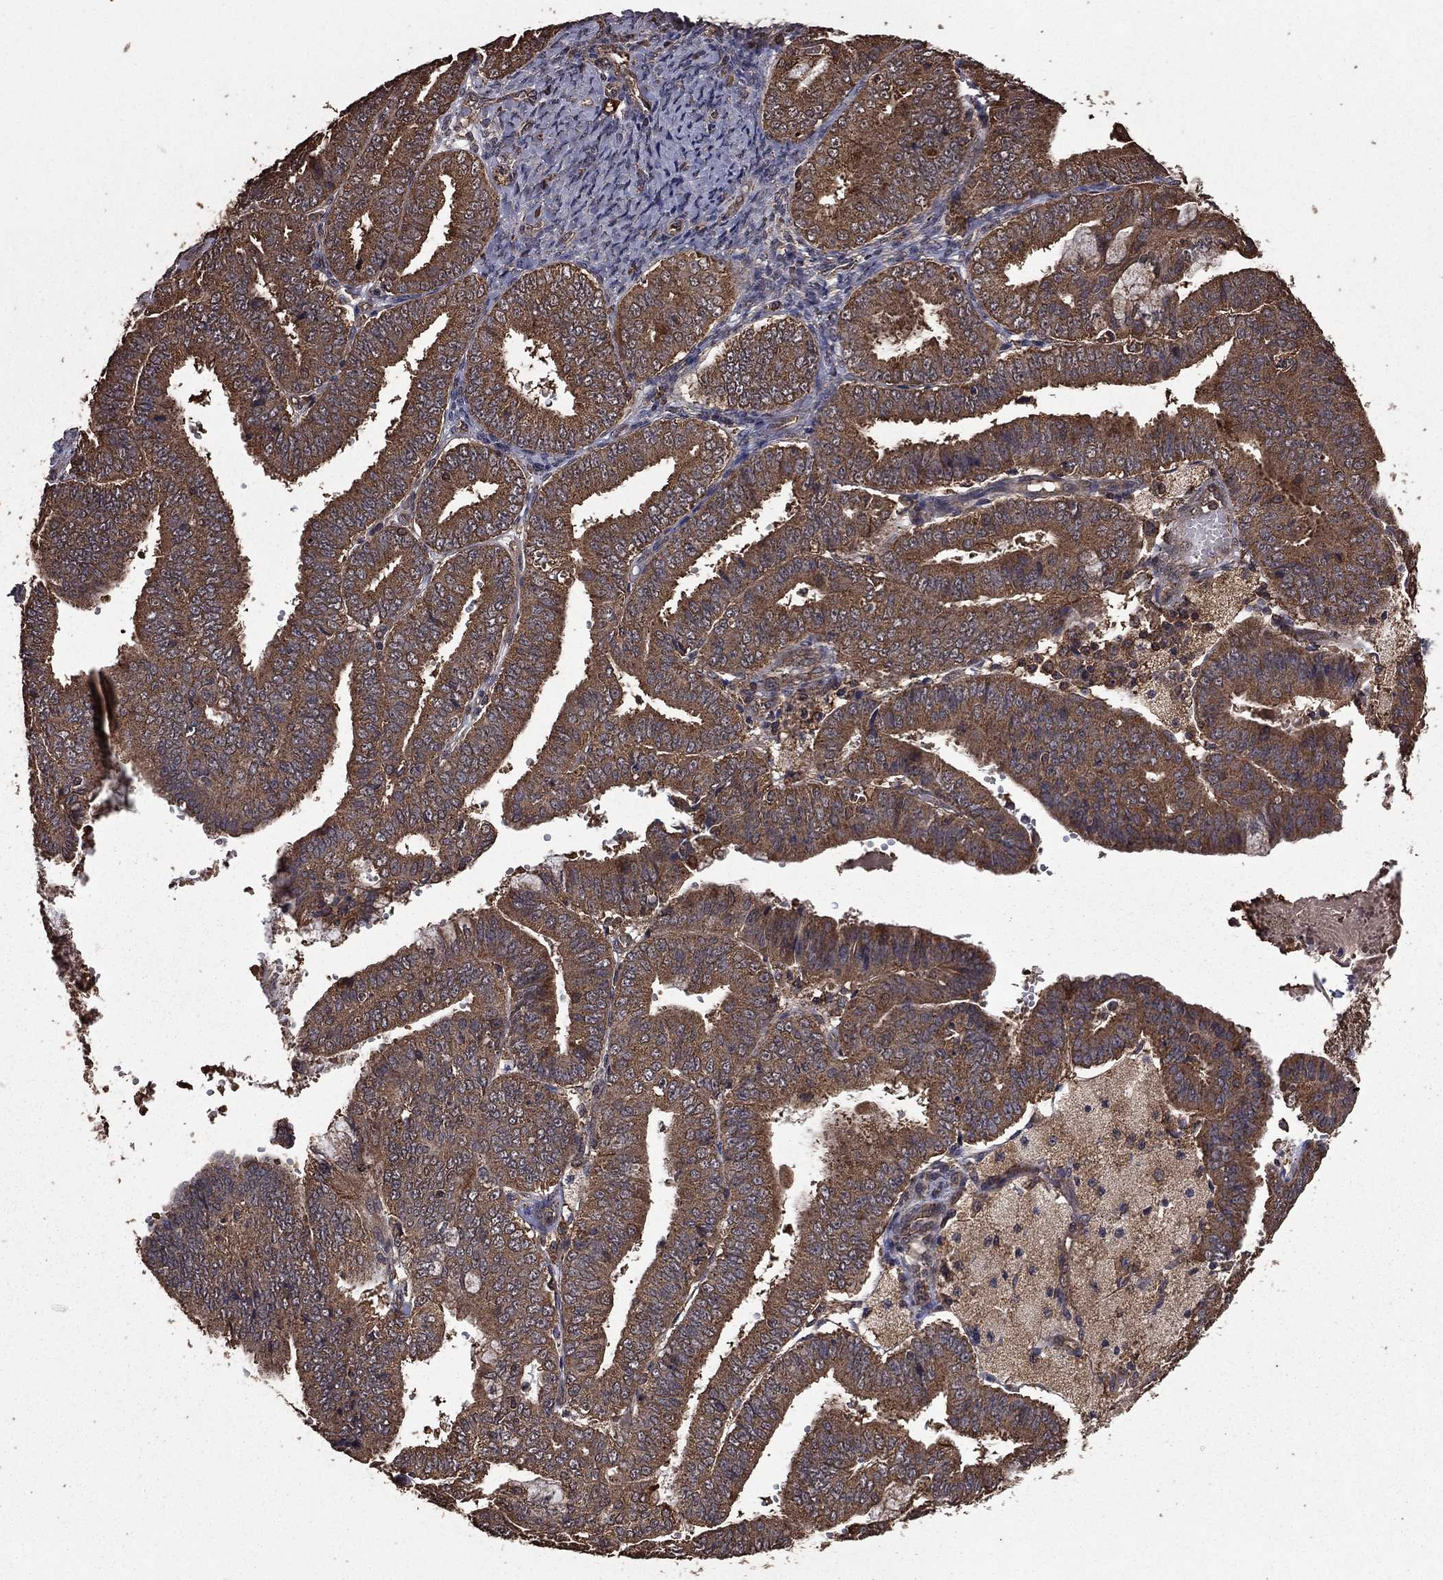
{"staining": {"intensity": "weak", "quantity": ">75%", "location": "cytoplasmic/membranous"}, "tissue": "endometrial cancer", "cell_type": "Tumor cells", "image_type": "cancer", "snomed": [{"axis": "morphology", "description": "Adenocarcinoma, NOS"}, {"axis": "topography", "description": "Endometrium"}], "caption": "There is low levels of weak cytoplasmic/membranous positivity in tumor cells of endometrial cancer (adenocarcinoma), as demonstrated by immunohistochemical staining (brown color).", "gene": "BIRC6", "patient": {"sex": "female", "age": 63}}